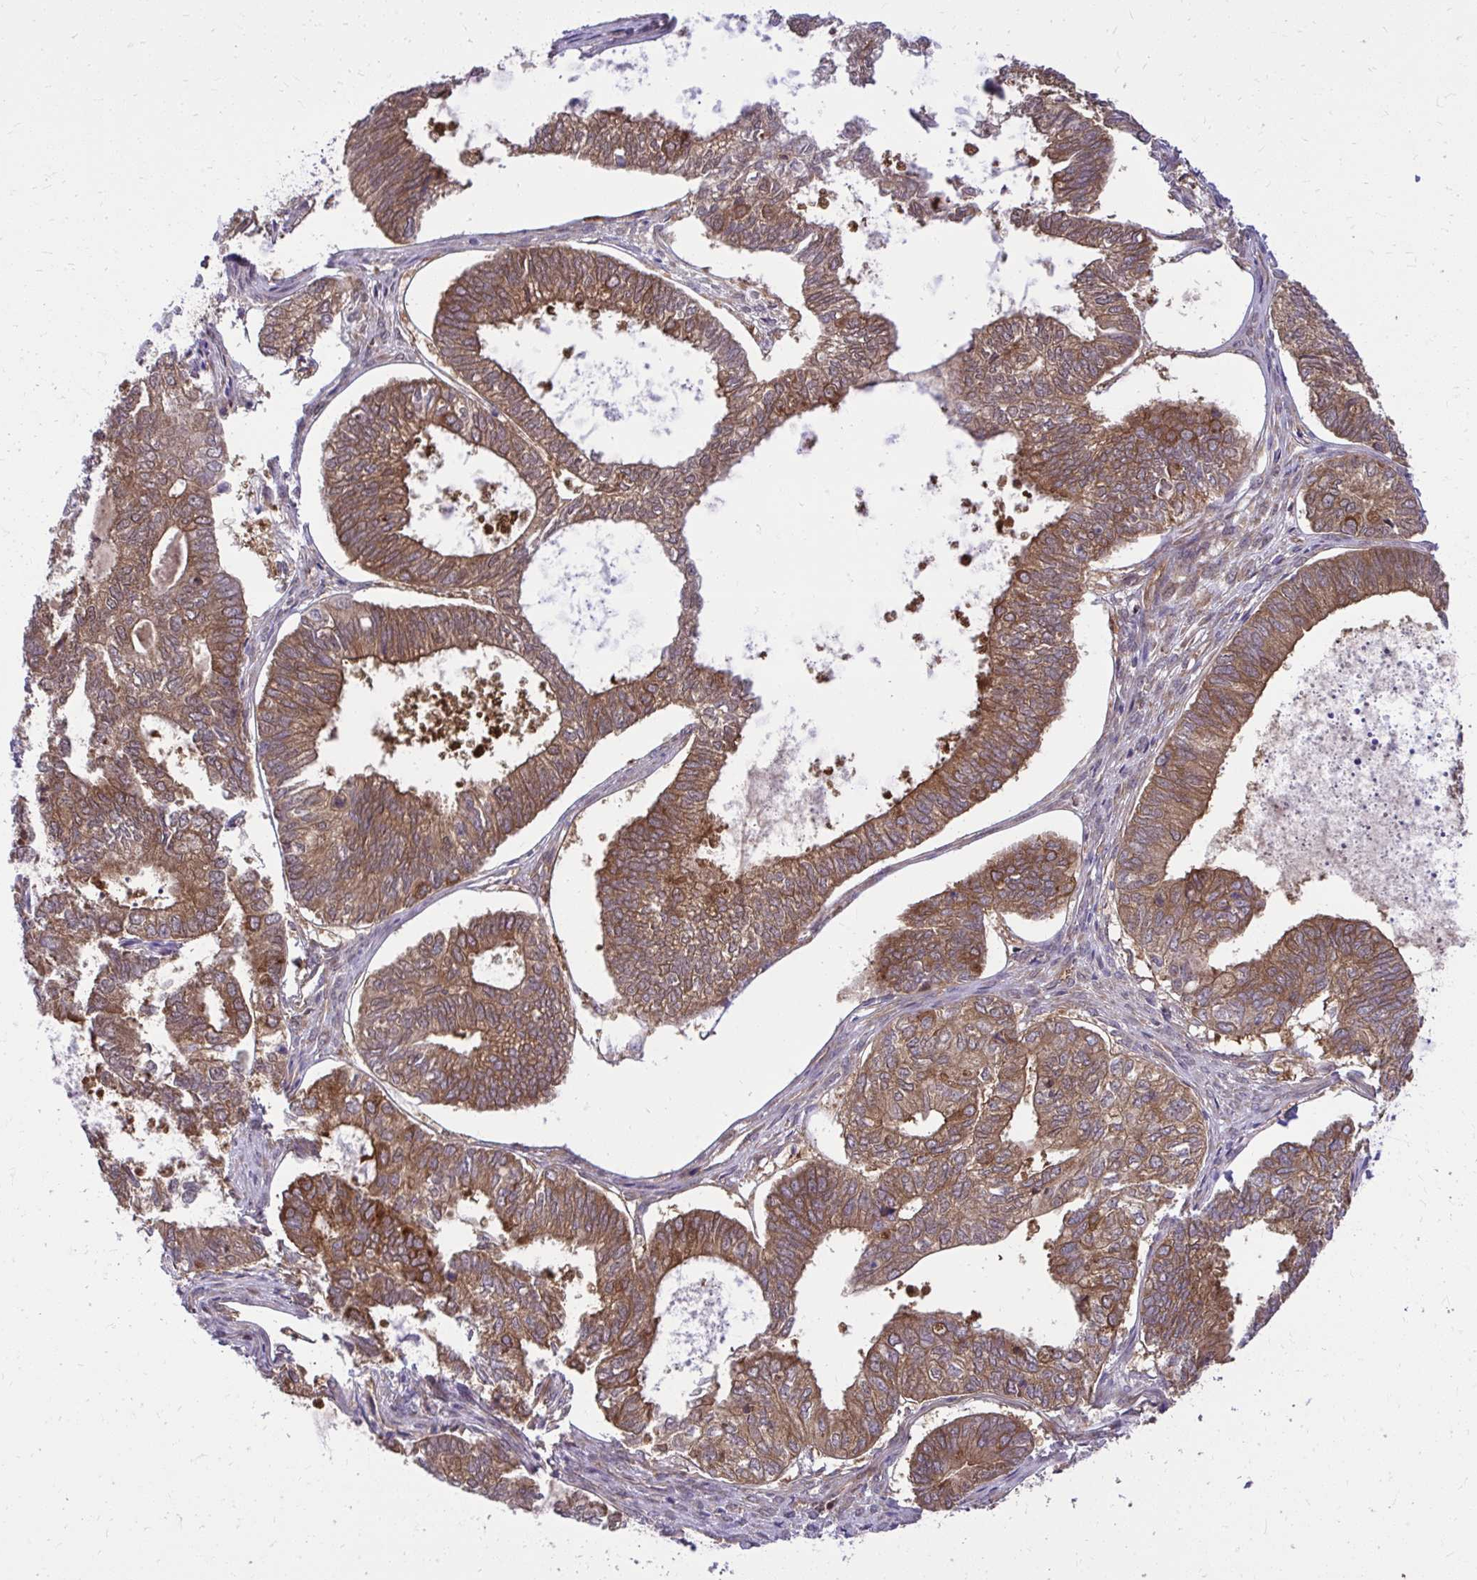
{"staining": {"intensity": "strong", "quantity": ">75%", "location": "cytoplasmic/membranous"}, "tissue": "ovarian cancer", "cell_type": "Tumor cells", "image_type": "cancer", "snomed": [{"axis": "morphology", "description": "Carcinoma, endometroid"}, {"axis": "topography", "description": "Ovary"}], "caption": "Endometroid carcinoma (ovarian) stained with a protein marker displays strong staining in tumor cells.", "gene": "PPP5C", "patient": {"sex": "female", "age": 64}}